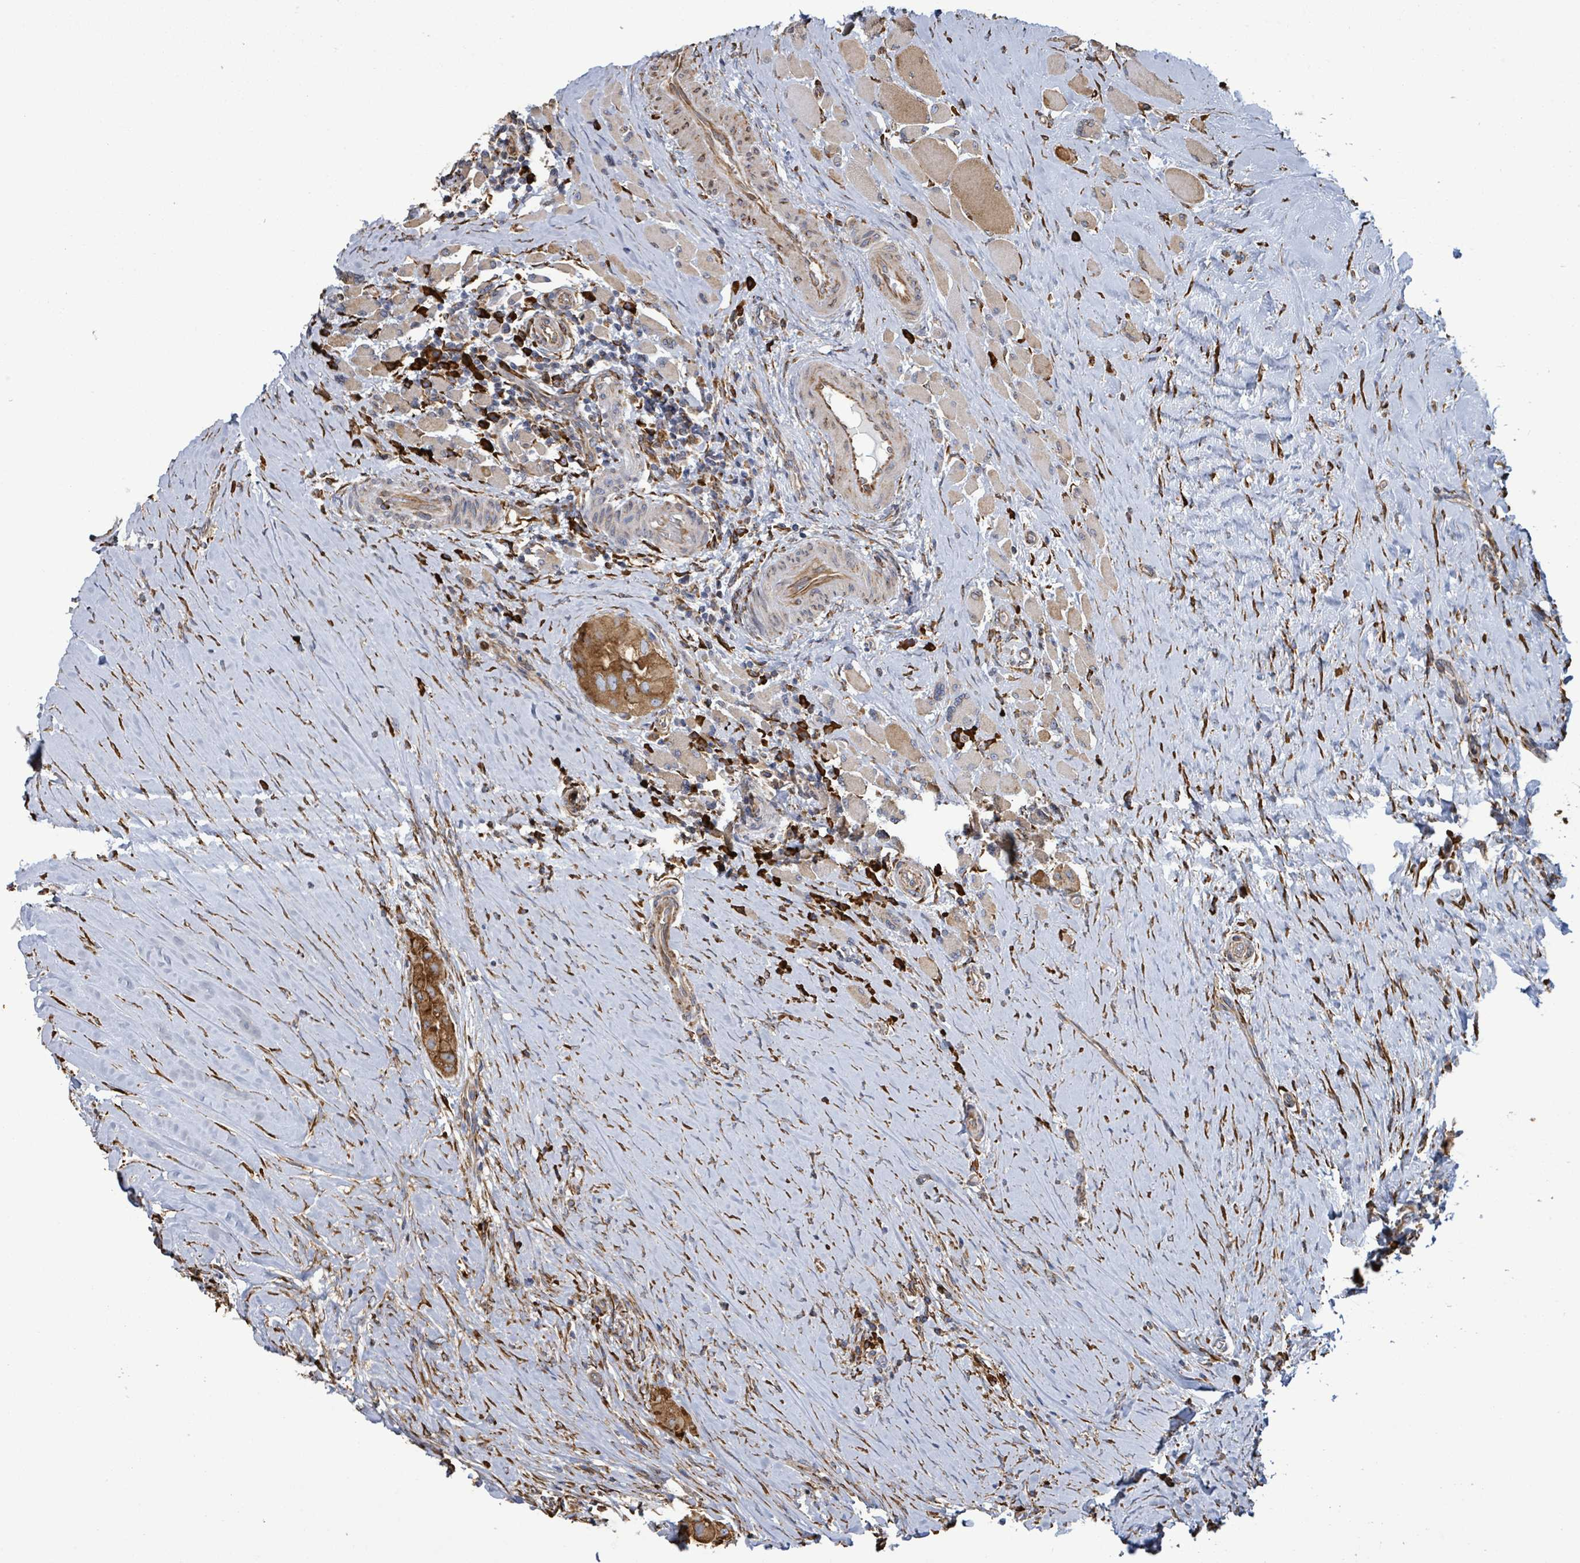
{"staining": {"intensity": "moderate", "quantity": ">75%", "location": "cytoplasmic/membranous"}, "tissue": "thyroid cancer", "cell_type": "Tumor cells", "image_type": "cancer", "snomed": [{"axis": "morphology", "description": "Papillary adenocarcinoma, NOS"}, {"axis": "topography", "description": "Thyroid gland"}], "caption": "Immunohistochemistry (IHC) staining of papillary adenocarcinoma (thyroid), which exhibits medium levels of moderate cytoplasmic/membranous positivity in approximately >75% of tumor cells indicating moderate cytoplasmic/membranous protein expression. The staining was performed using DAB (3,3'-diaminobenzidine) (brown) for protein detection and nuclei were counterstained in hematoxylin (blue).", "gene": "RFPL4A", "patient": {"sex": "female", "age": 59}}